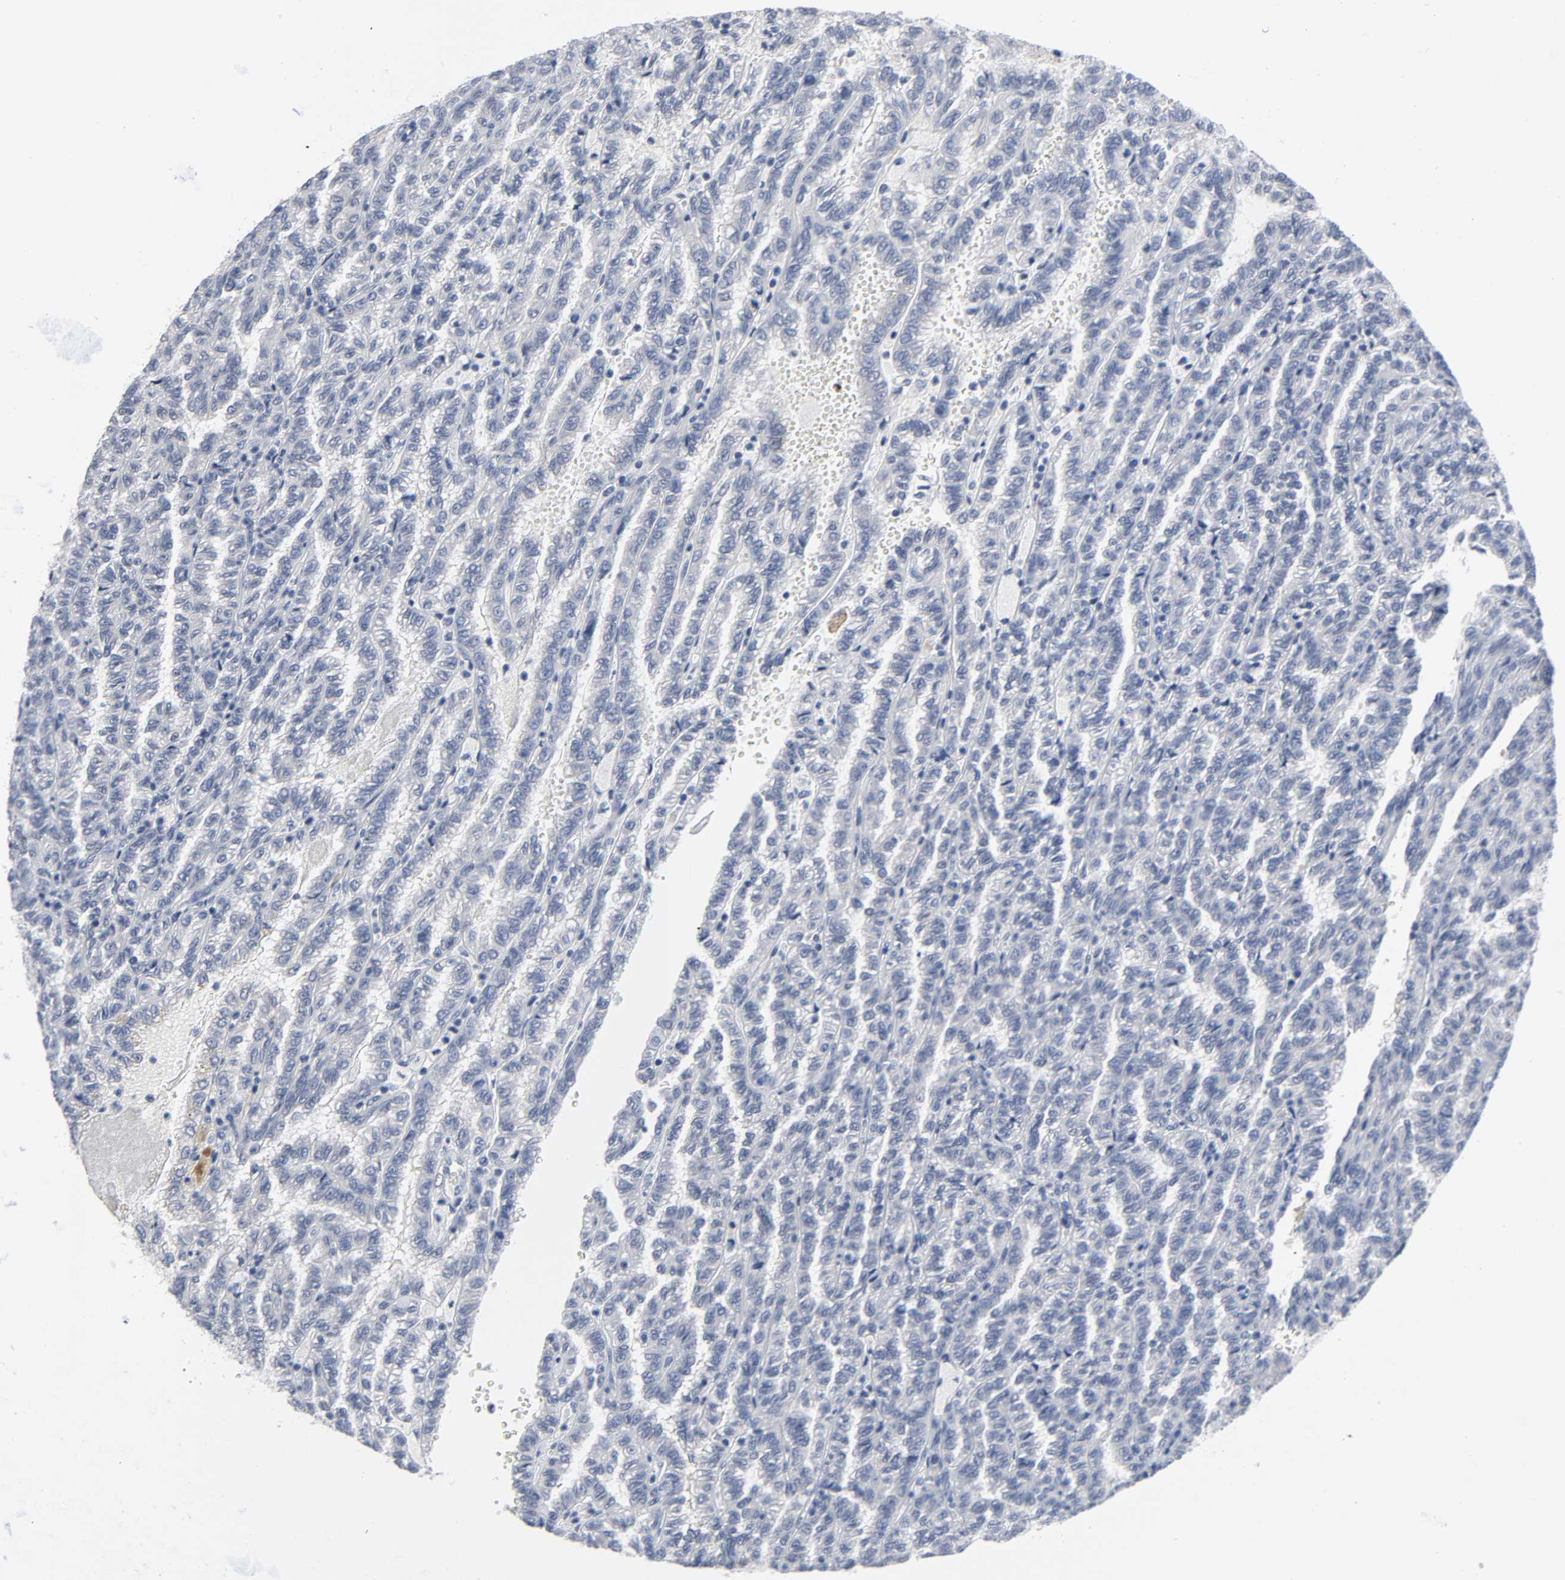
{"staining": {"intensity": "negative", "quantity": "none", "location": "none"}, "tissue": "renal cancer", "cell_type": "Tumor cells", "image_type": "cancer", "snomed": [{"axis": "morphology", "description": "Inflammation, NOS"}, {"axis": "morphology", "description": "Adenocarcinoma, NOS"}, {"axis": "topography", "description": "Kidney"}], "caption": "A histopathology image of renal cancer stained for a protein shows no brown staining in tumor cells. Brightfield microscopy of immunohistochemistry stained with DAB (3,3'-diaminobenzidine) (brown) and hematoxylin (blue), captured at high magnification.", "gene": "SALL2", "patient": {"sex": "male", "age": 68}}